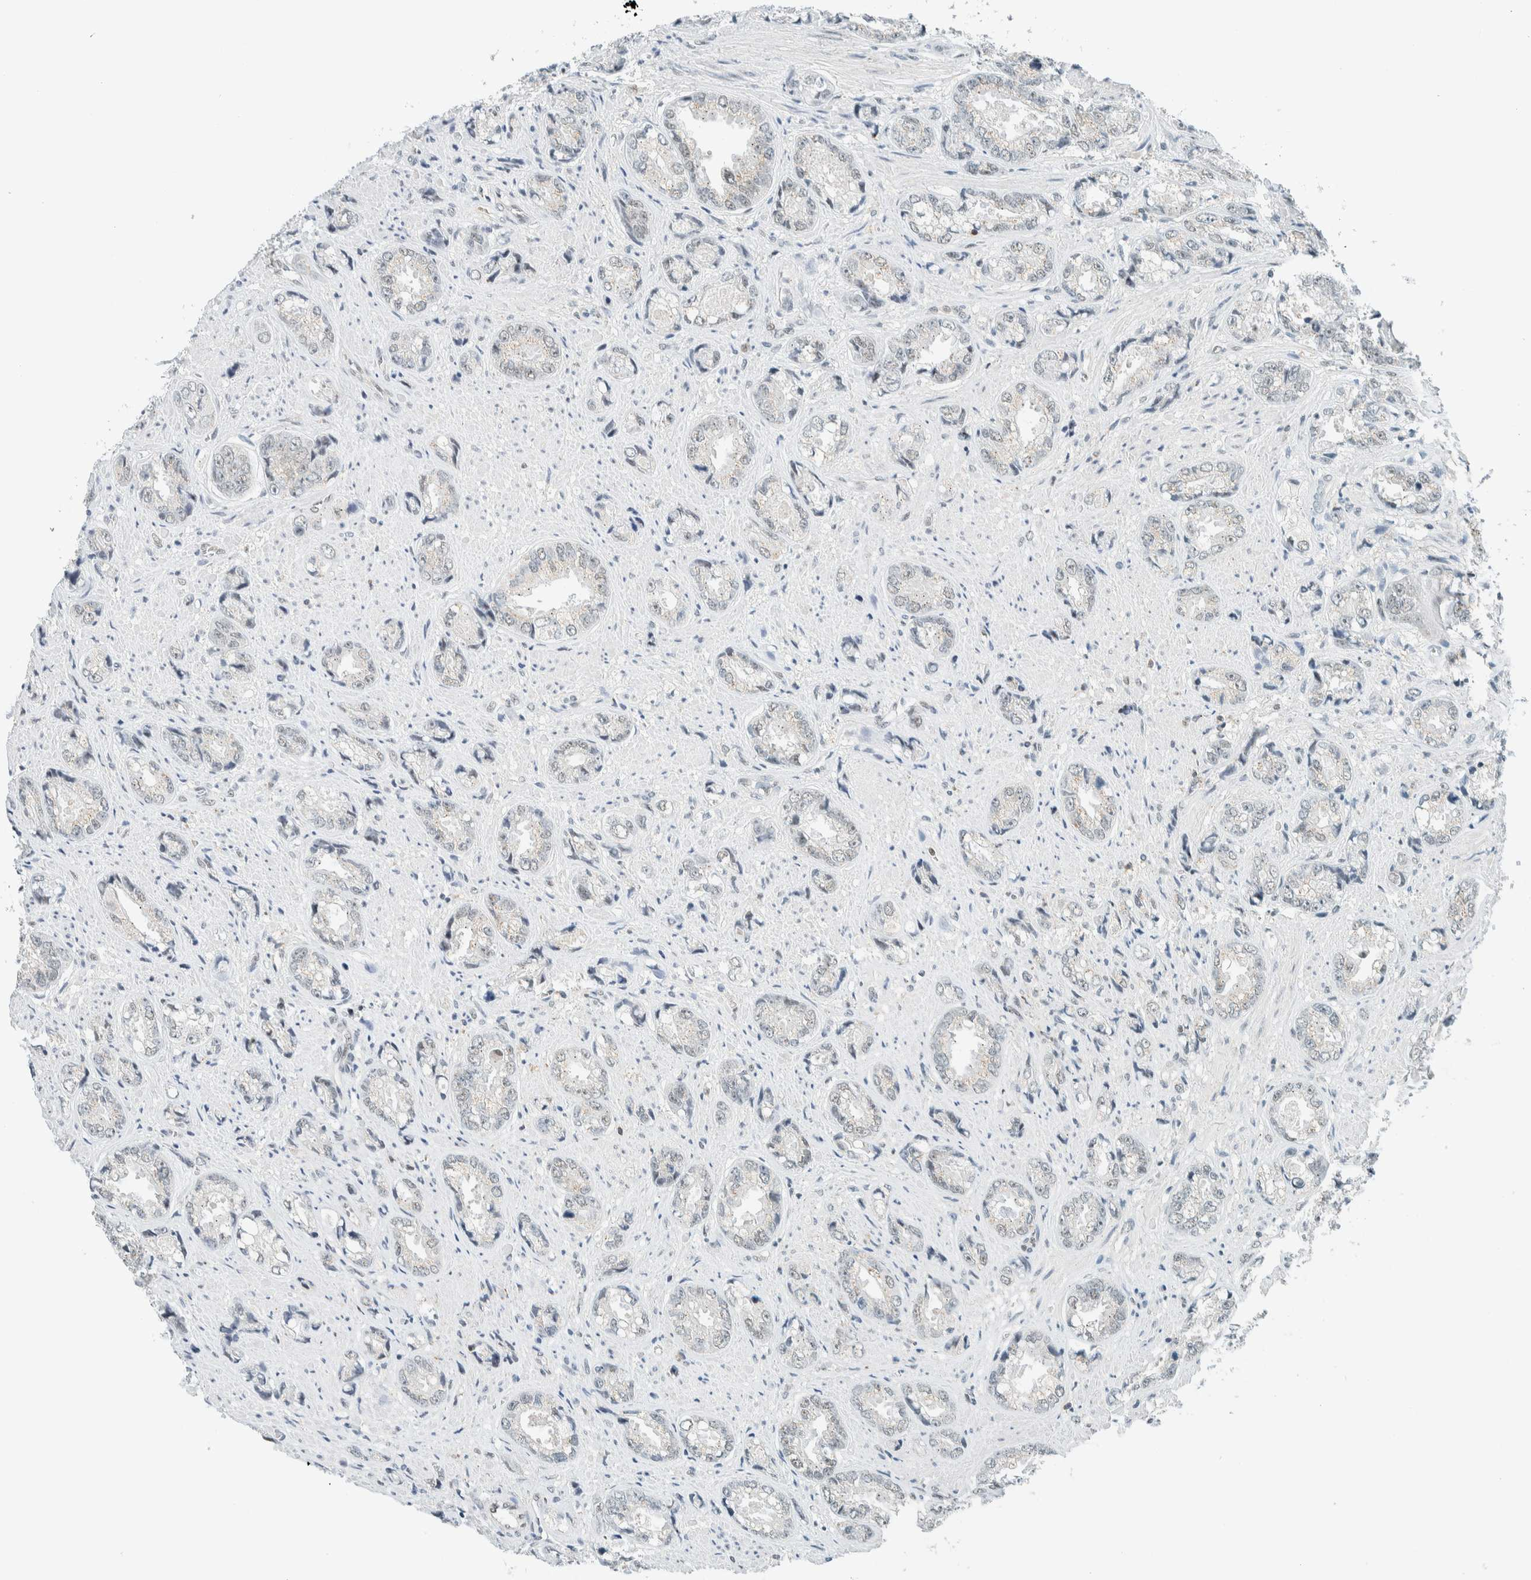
{"staining": {"intensity": "negative", "quantity": "none", "location": "none"}, "tissue": "prostate cancer", "cell_type": "Tumor cells", "image_type": "cancer", "snomed": [{"axis": "morphology", "description": "Adenocarcinoma, High grade"}, {"axis": "topography", "description": "Prostate"}], "caption": "Immunohistochemistry of human adenocarcinoma (high-grade) (prostate) shows no staining in tumor cells. Nuclei are stained in blue.", "gene": "CYSRT1", "patient": {"sex": "male", "age": 61}}